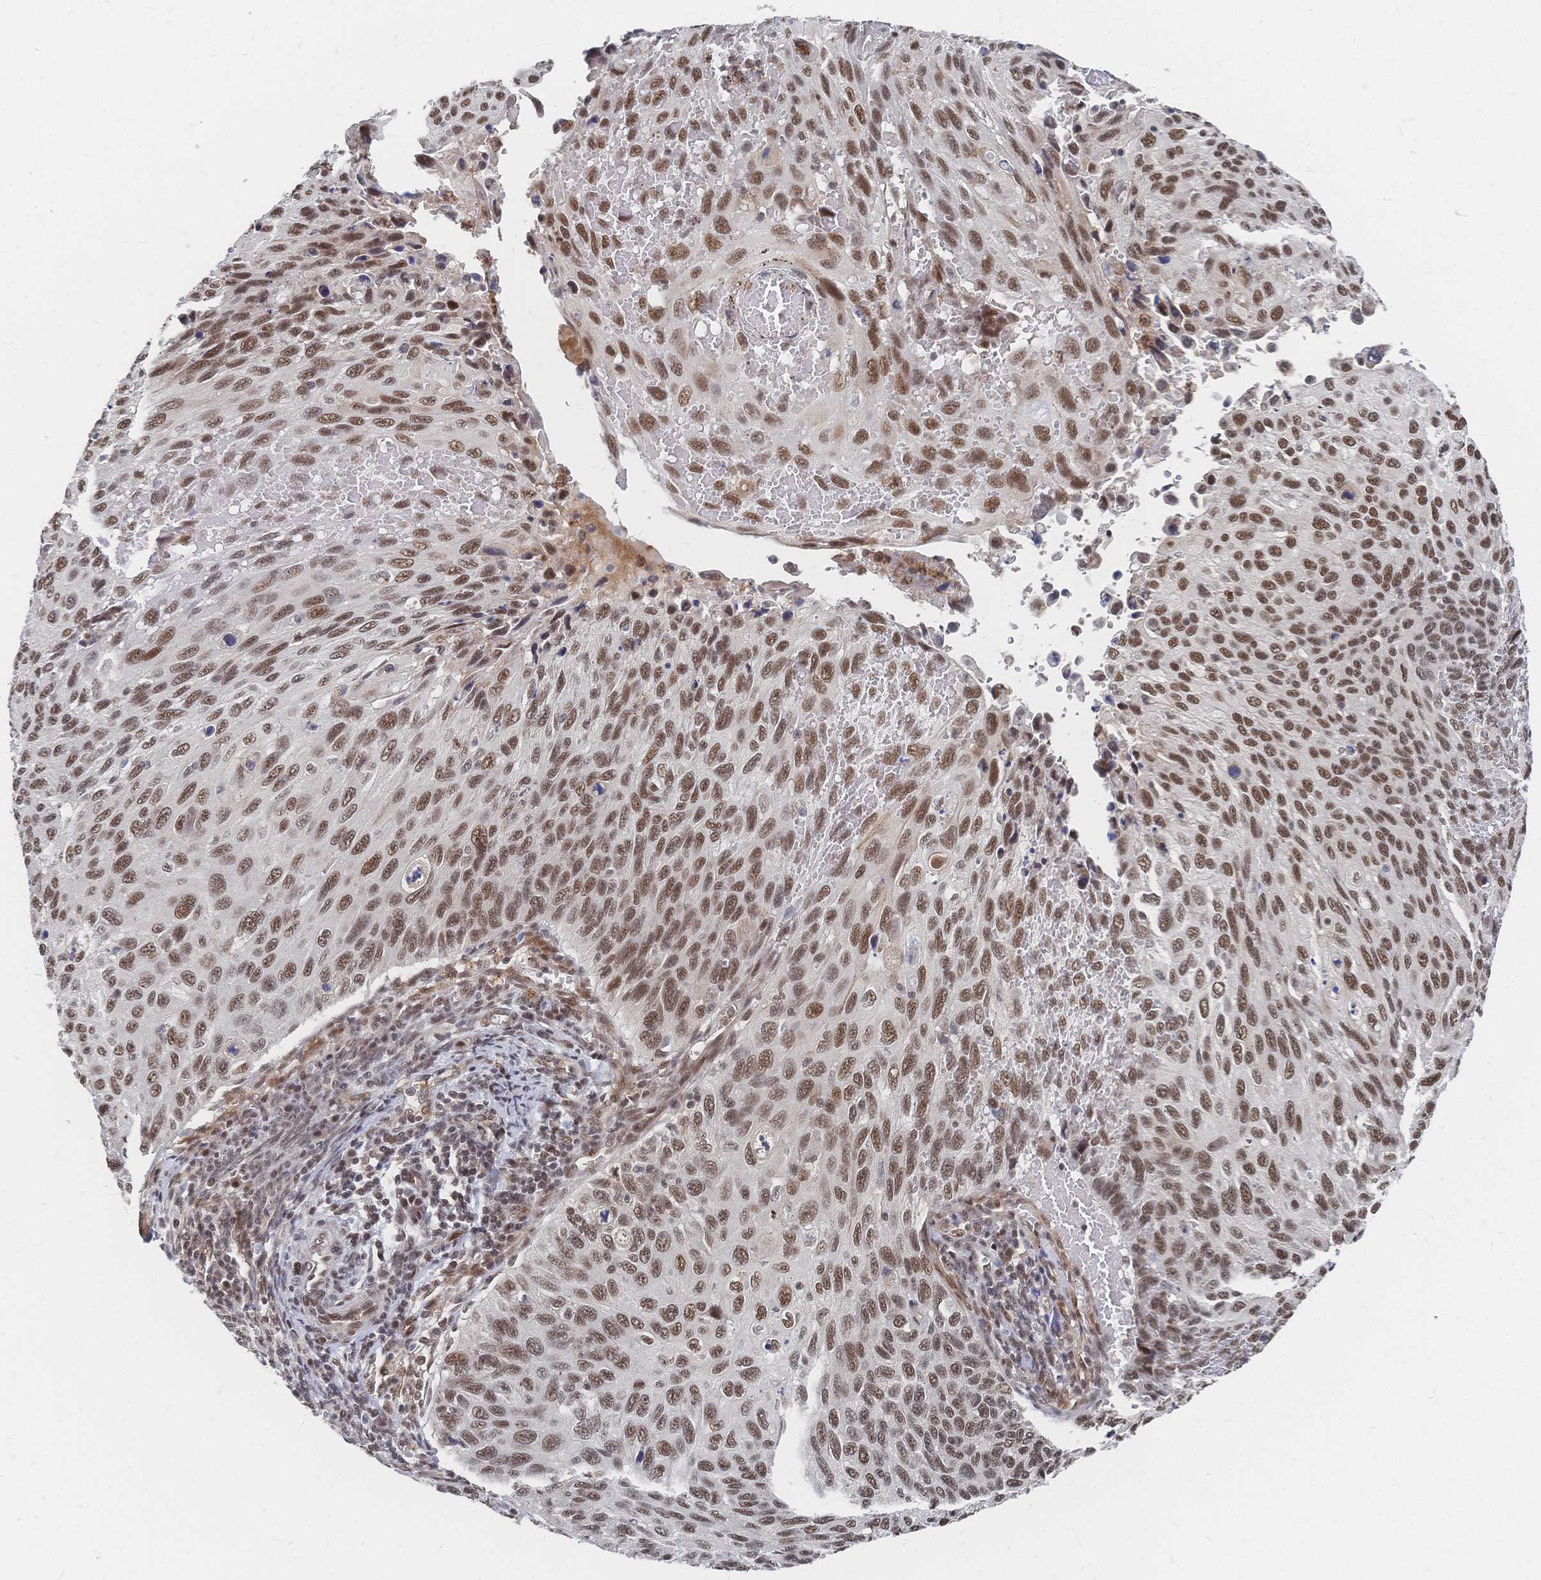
{"staining": {"intensity": "moderate", "quantity": ">75%", "location": "nuclear"}, "tissue": "cervical cancer", "cell_type": "Tumor cells", "image_type": "cancer", "snomed": [{"axis": "morphology", "description": "Squamous cell carcinoma, NOS"}, {"axis": "topography", "description": "Cervix"}], "caption": "This micrograph reveals immunohistochemistry staining of human cervical cancer (squamous cell carcinoma), with medium moderate nuclear staining in approximately >75% of tumor cells.", "gene": "NELFA", "patient": {"sex": "female", "age": 70}}